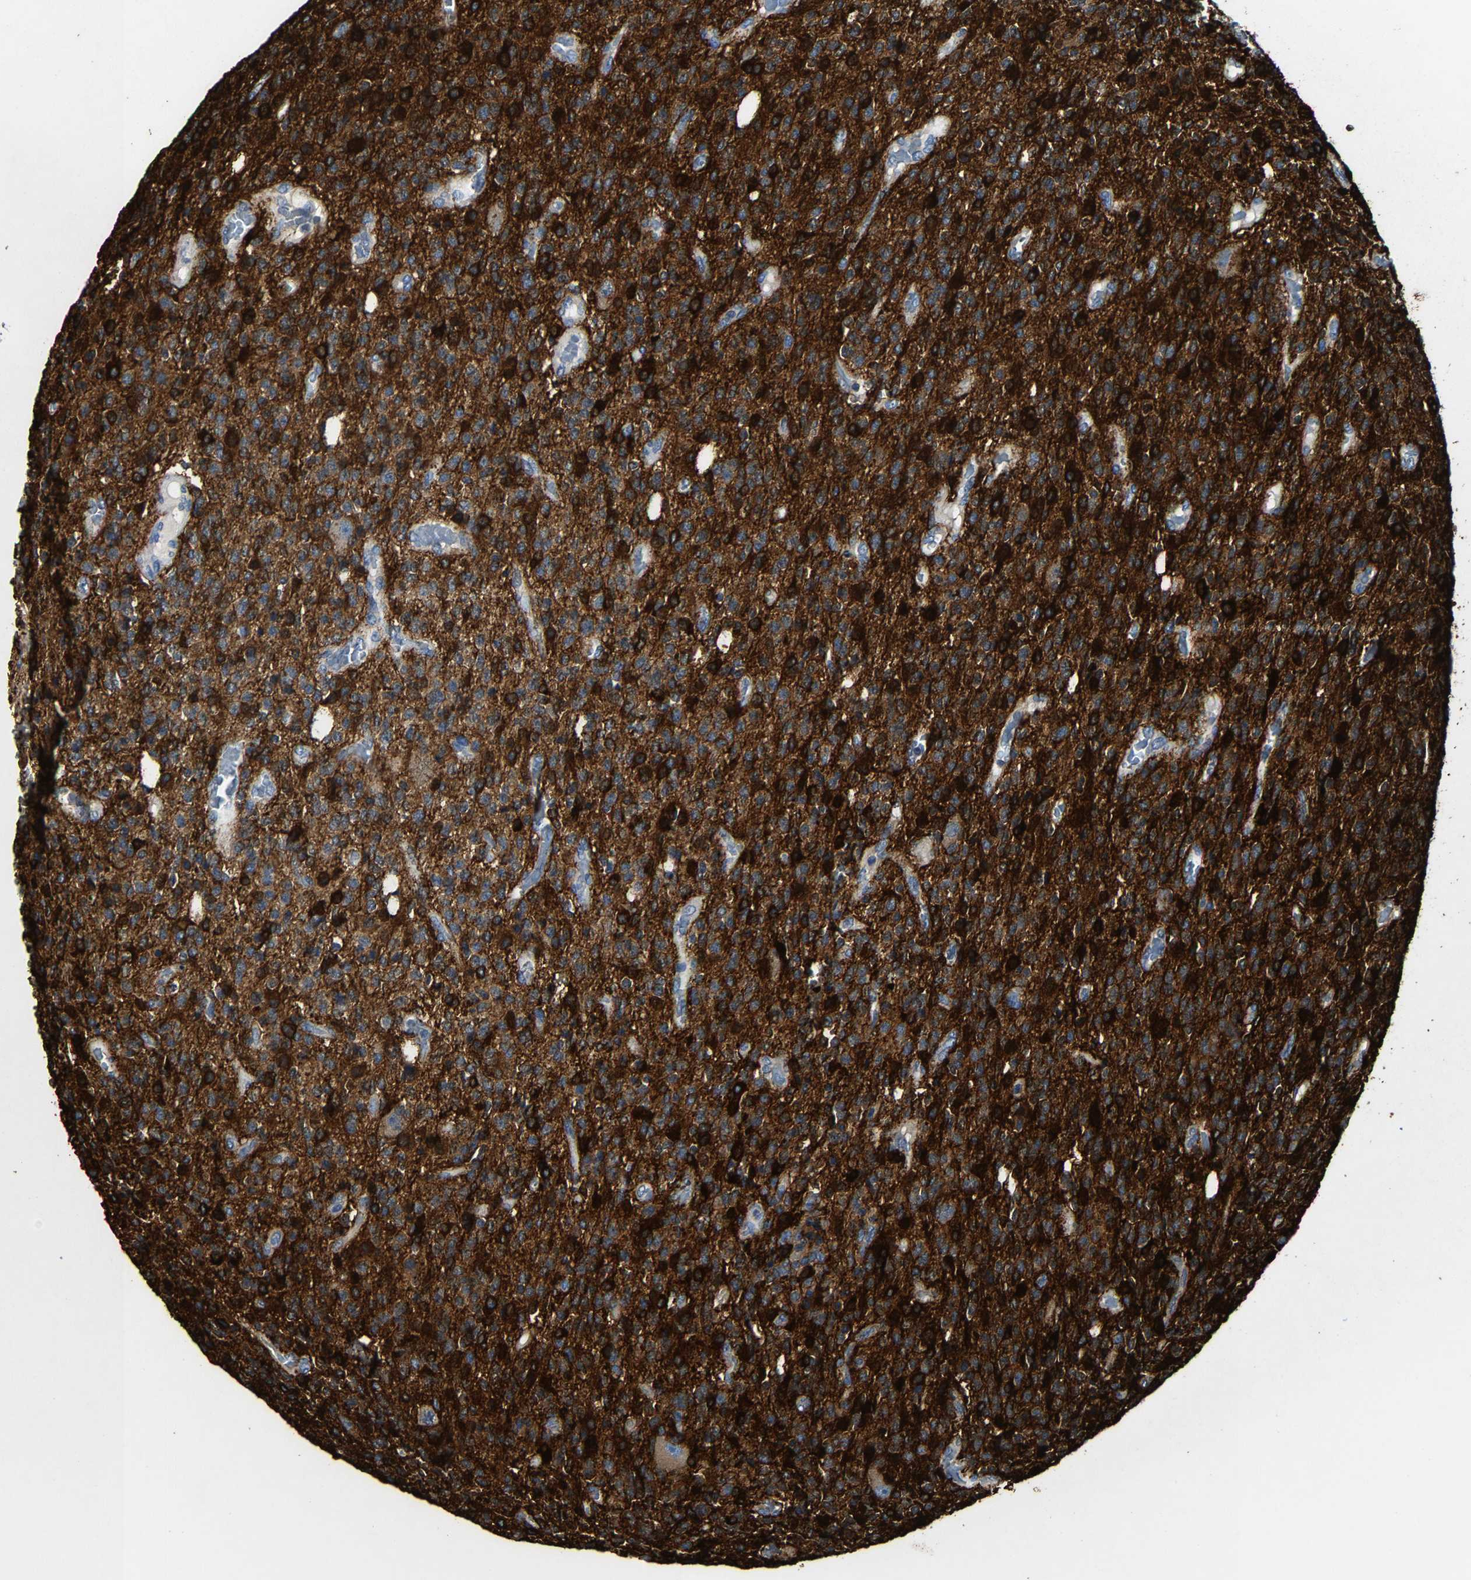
{"staining": {"intensity": "strong", "quantity": ">75%", "location": "cytoplasmic/membranous"}, "tissue": "glioma", "cell_type": "Tumor cells", "image_type": "cancer", "snomed": [{"axis": "morphology", "description": "Glioma, malignant, High grade"}, {"axis": "topography", "description": "Brain"}], "caption": "Protein expression analysis of glioma shows strong cytoplasmic/membranous positivity in approximately >75% of tumor cells.", "gene": "AGK", "patient": {"sex": "male", "age": 34}}